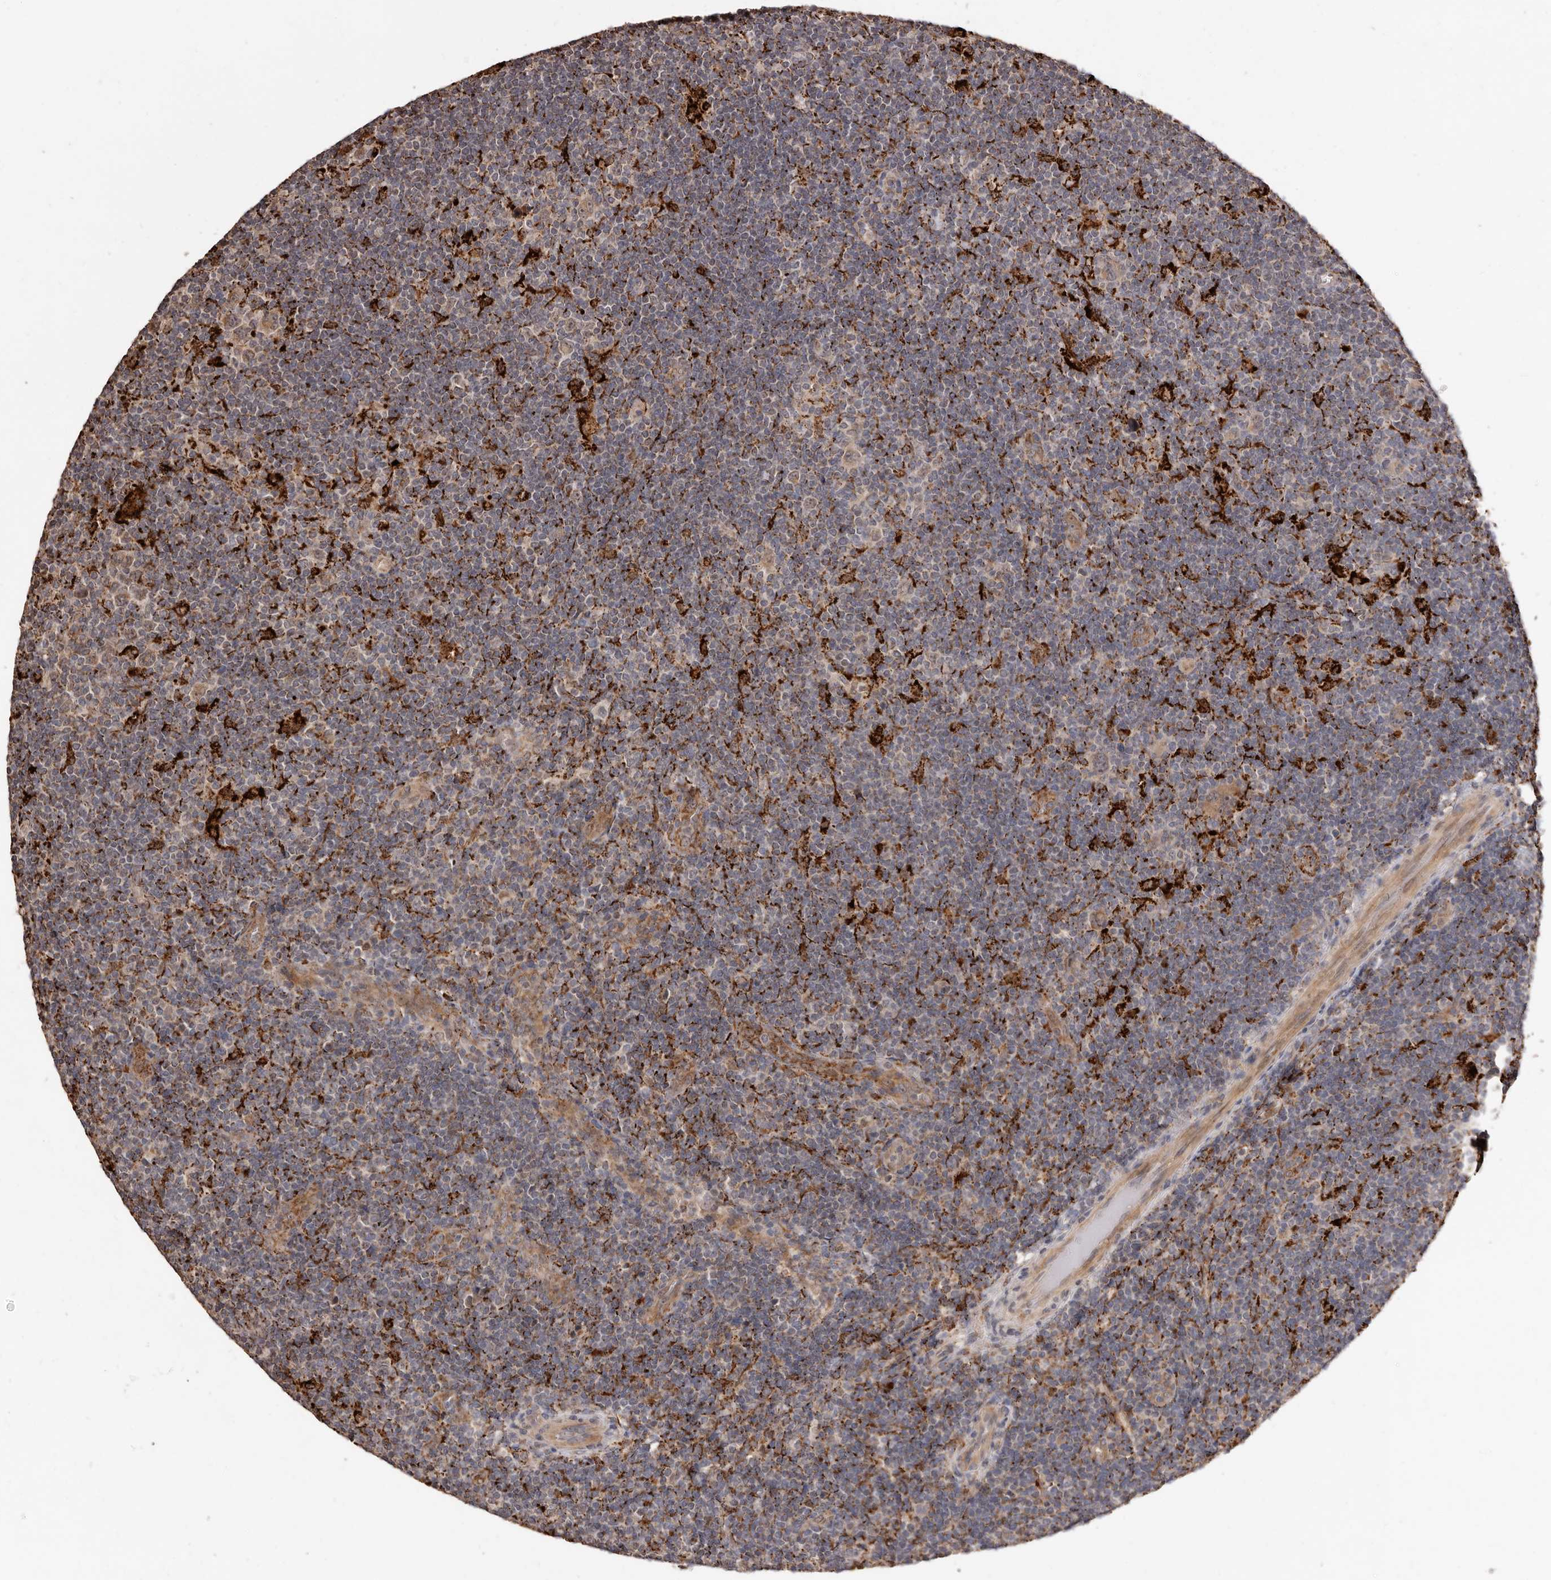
{"staining": {"intensity": "weak", "quantity": ">75%", "location": "cytoplasmic/membranous"}, "tissue": "lymphoma", "cell_type": "Tumor cells", "image_type": "cancer", "snomed": [{"axis": "morphology", "description": "Hodgkin's disease, NOS"}, {"axis": "topography", "description": "Lymph node"}], "caption": "Weak cytoplasmic/membranous expression is appreciated in approximately >75% of tumor cells in Hodgkin's disease. Using DAB (3,3'-diaminobenzidine) (brown) and hematoxylin (blue) stains, captured at high magnification using brightfield microscopy.", "gene": "AKAP7", "patient": {"sex": "female", "age": 57}}